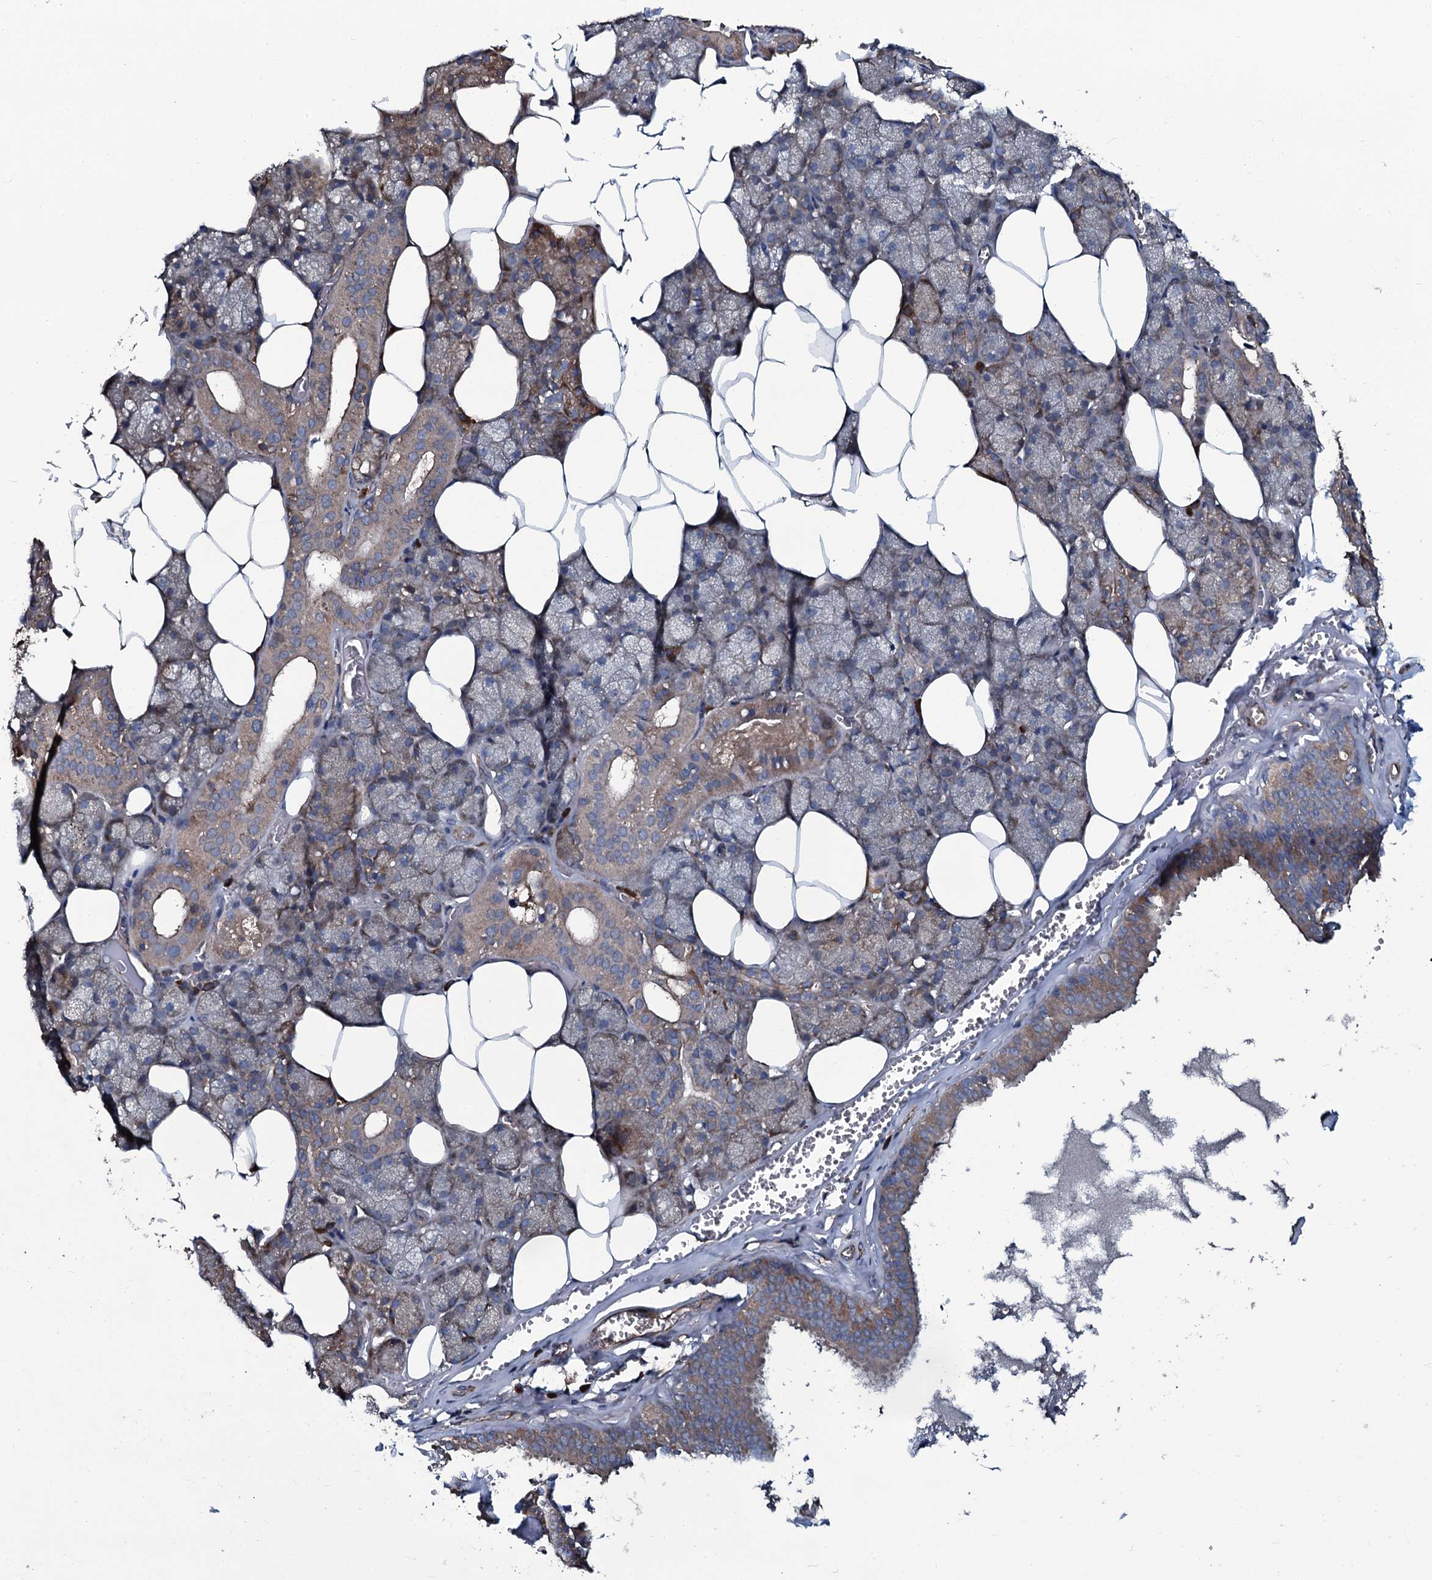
{"staining": {"intensity": "moderate", "quantity": "<25%", "location": "cytoplasmic/membranous"}, "tissue": "salivary gland", "cell_type": "Glandular cells", "image_type": "normal", "snomed": [{"axis": "morphology", "description": "Normal tissue, NOS"}, {"axis": "topography", "description": "Salivary gland"}], "caption": "IHC photomicrograph of benign salivary gland: human salivary gland stained using immunohistochemistry demonstrates low levels of moderate protein expression localized specifically in the cytoplasmic/membranous of glandular cells, appearing as a cytoplasmic/membranous brown color.", "gene": "USPL1", "patient": {"sex": "male", "age": 62}}